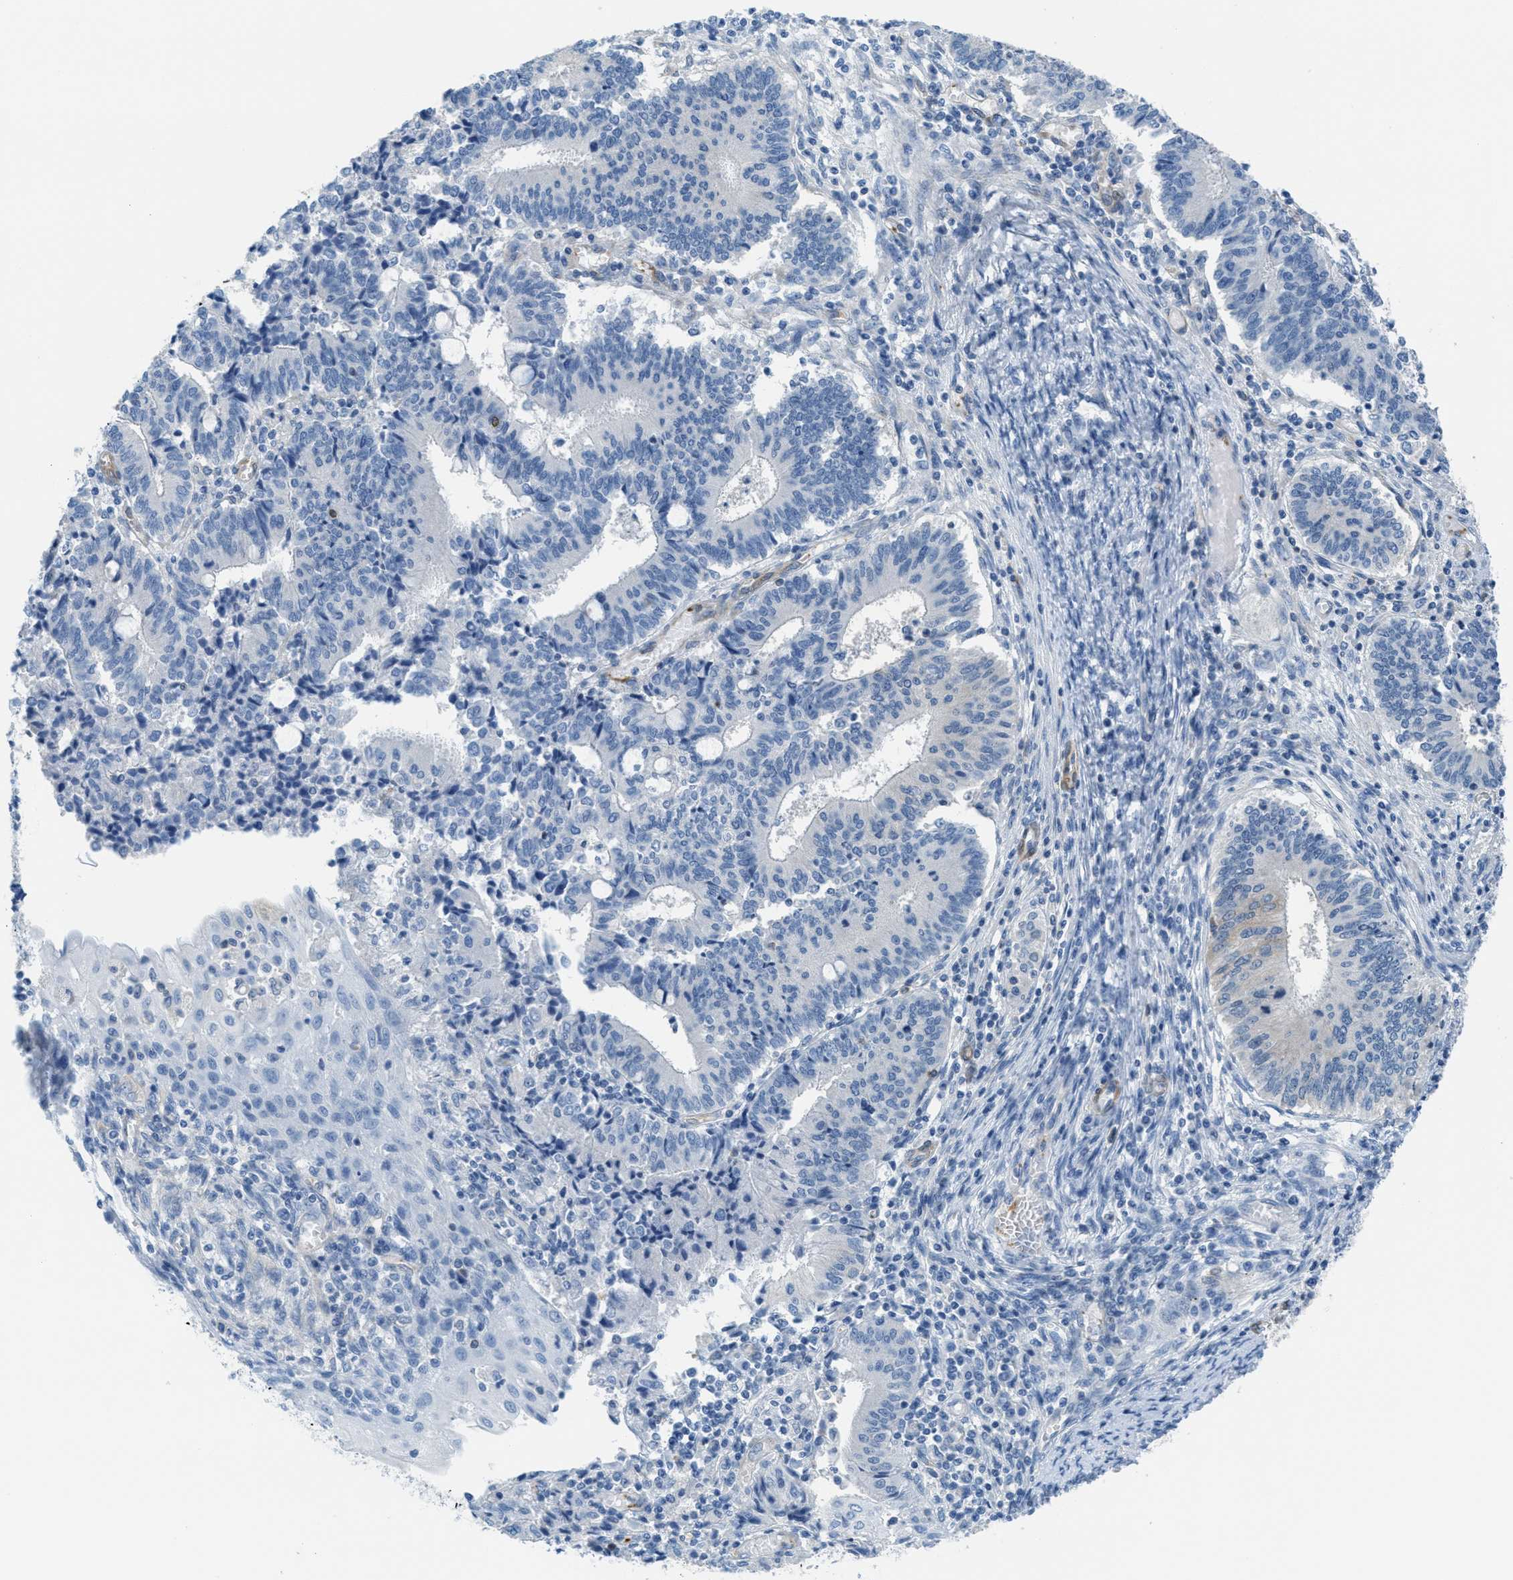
{"staining": {"intensity": "negative", "quantity": "none", "location": "none"}, "tissue": "cervical cancer", "cell_type": "Tumor cells", "image_type": "cancer", "snomed": [{"axis": "morphology", "description": "Adenocarcinoma, NOS"}, {"axis": "topography", "description": "Cervix"}], "caption": "Image shows no protein positivity in tumor cells of cervical cancer tissue.", "gene": "MAPRE2", "patient": {"sex": "female", "age": 44}}